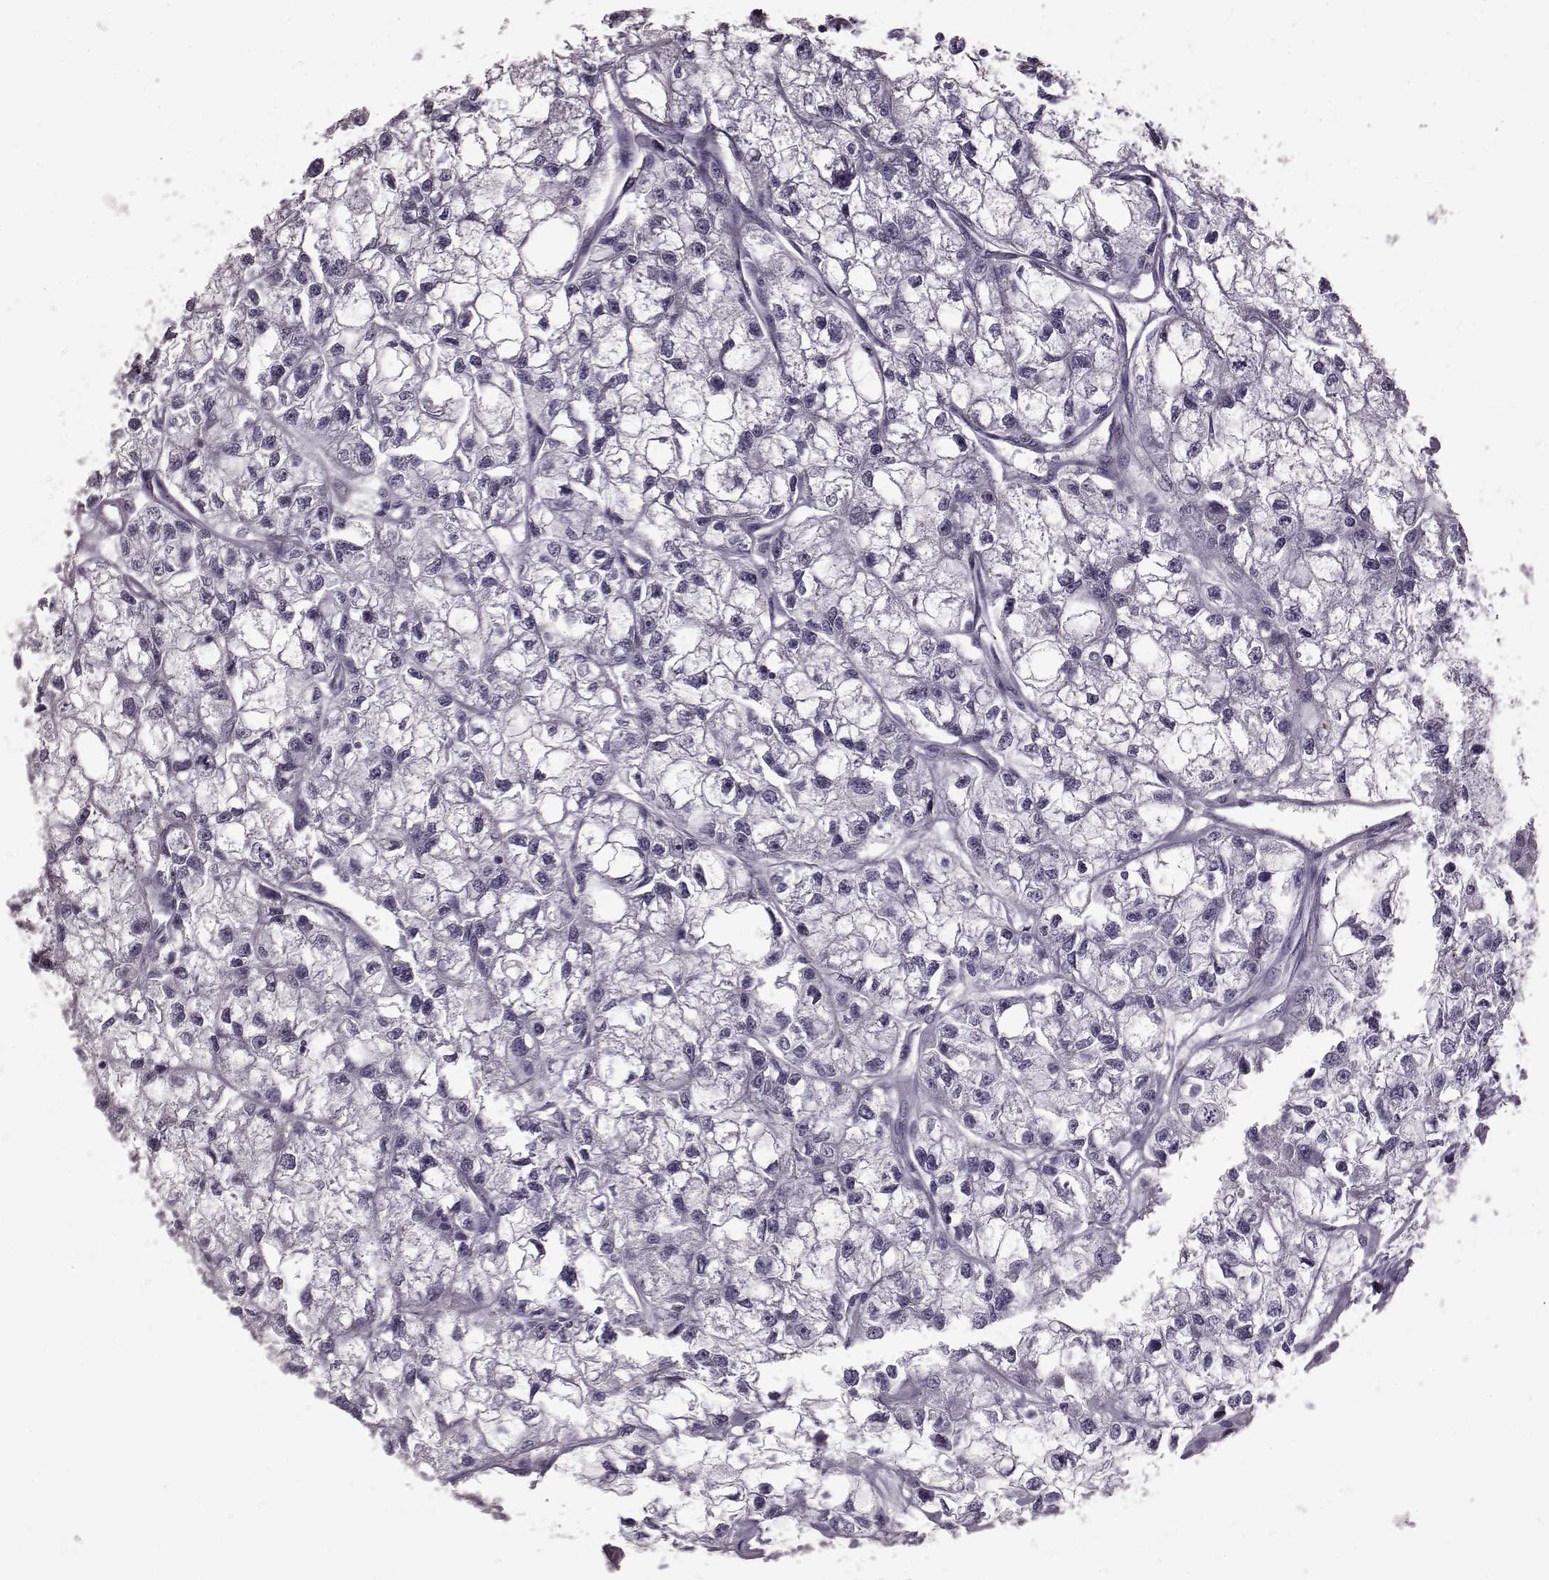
{"staining": {"intensity": "negative", "quantity": "none", "location": "none"}, "tissue": "renal cancer", "cell_type": "Tumor cells", "image_type": "cancer", "snomed": [{"axis": "morphology", "description": "Adenocarcinoma, NOS"}, {"axis": "topography", "description": "Kidney"}], "caption": "High power microscopy histopathology image of an immunohistochemistry (IHC) histopathology image of renal cancer (adenocarcinoma), revealing no significant positivity in tumor cells.", "gene": "AIPL1", "patient": {"sex": "male", "age": 56}}